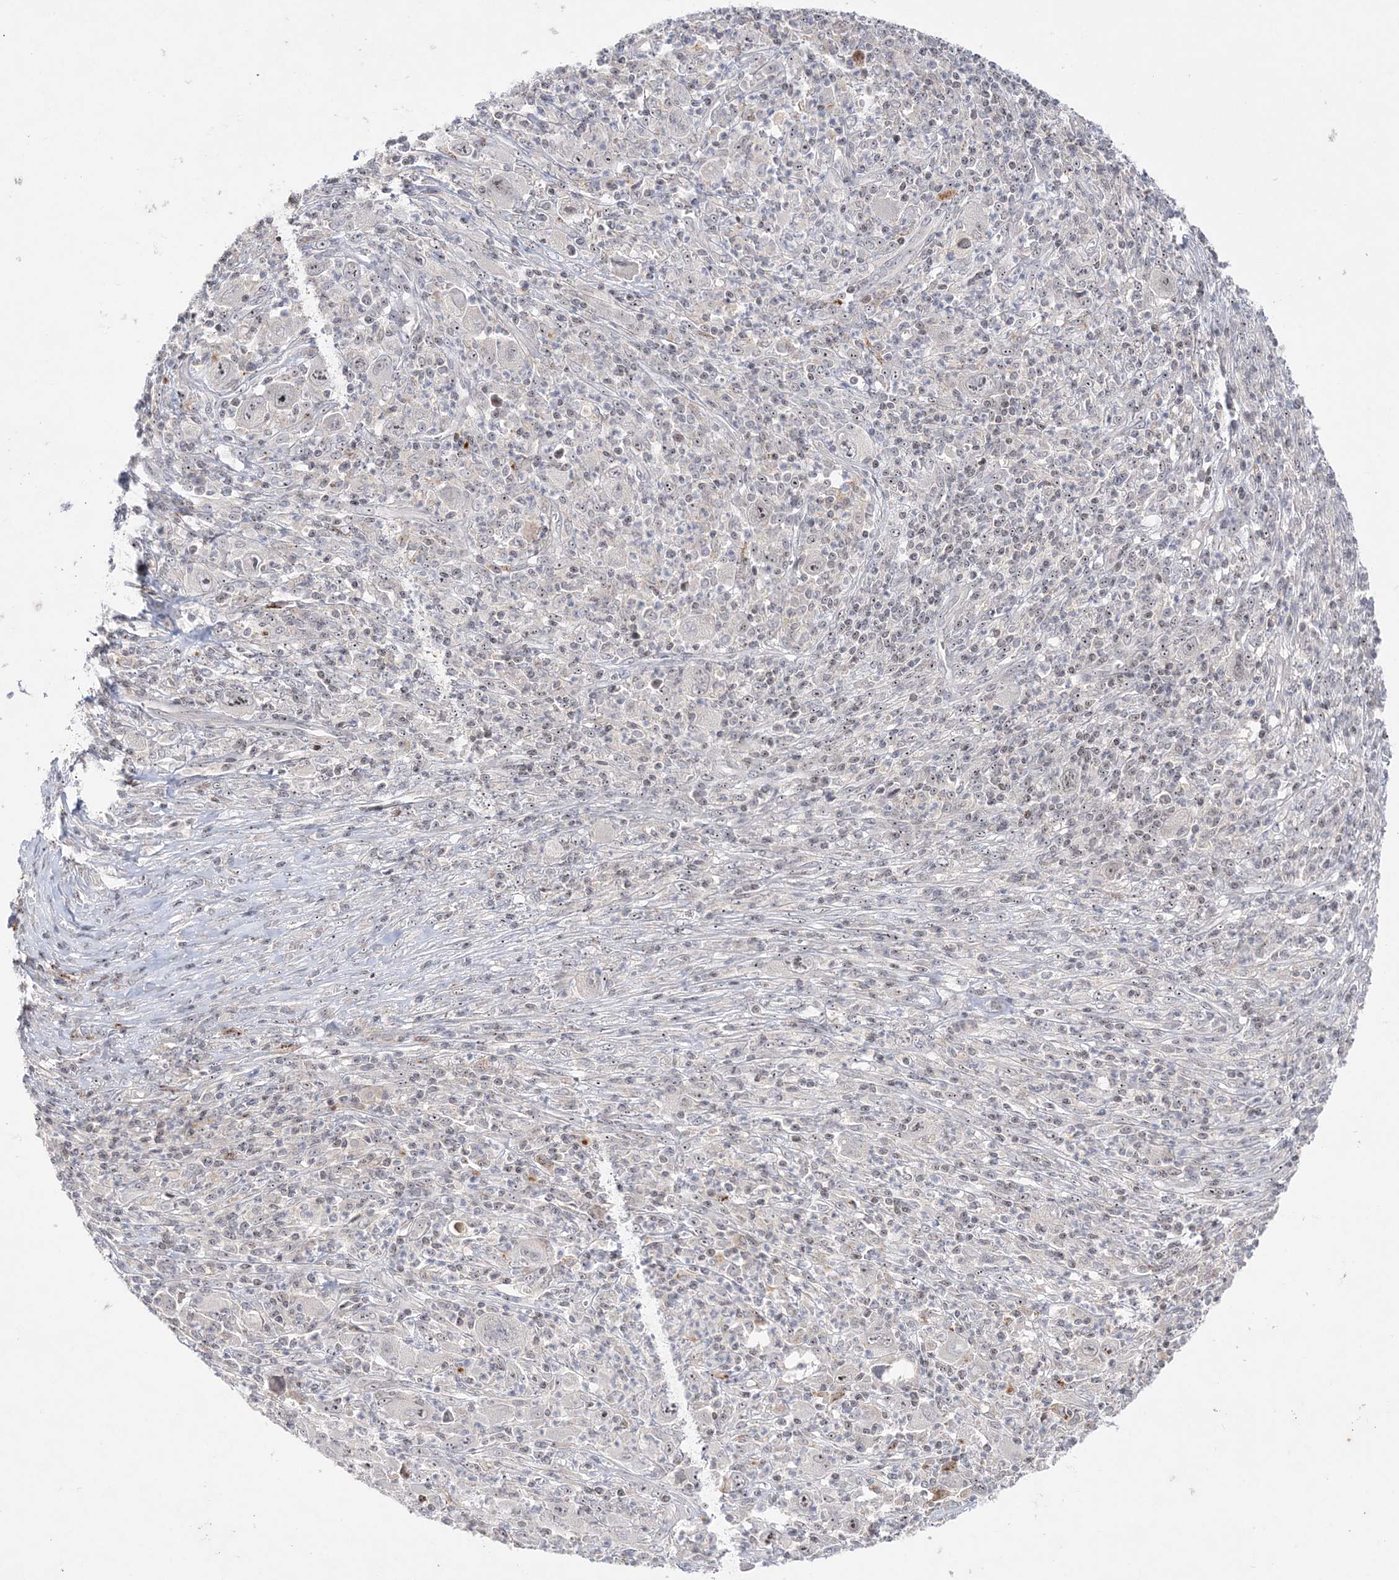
{"staining": {"intensity": "strong", "quantity": "25%-75%", "location": "nuclear"}, "tissue": "melanoma", "cell_type": "Tumor cells", "image_type": "cancer", "snomed": [{"axis": "morphology", "description": "Malignant melanoma, Metastatic site"}, {"axis": "topography", "description": "Skin"}], "caption": "Immunohistochemistry (IHC) (DAB) staining of melanoma reveals strong nuclear protein positivity in about 25%-75% of tumor cells. (IHC, brightfield microscopy, high magnification).", "gene": "SH3BP4", "patient": {"sex": "female", "age": 56}}